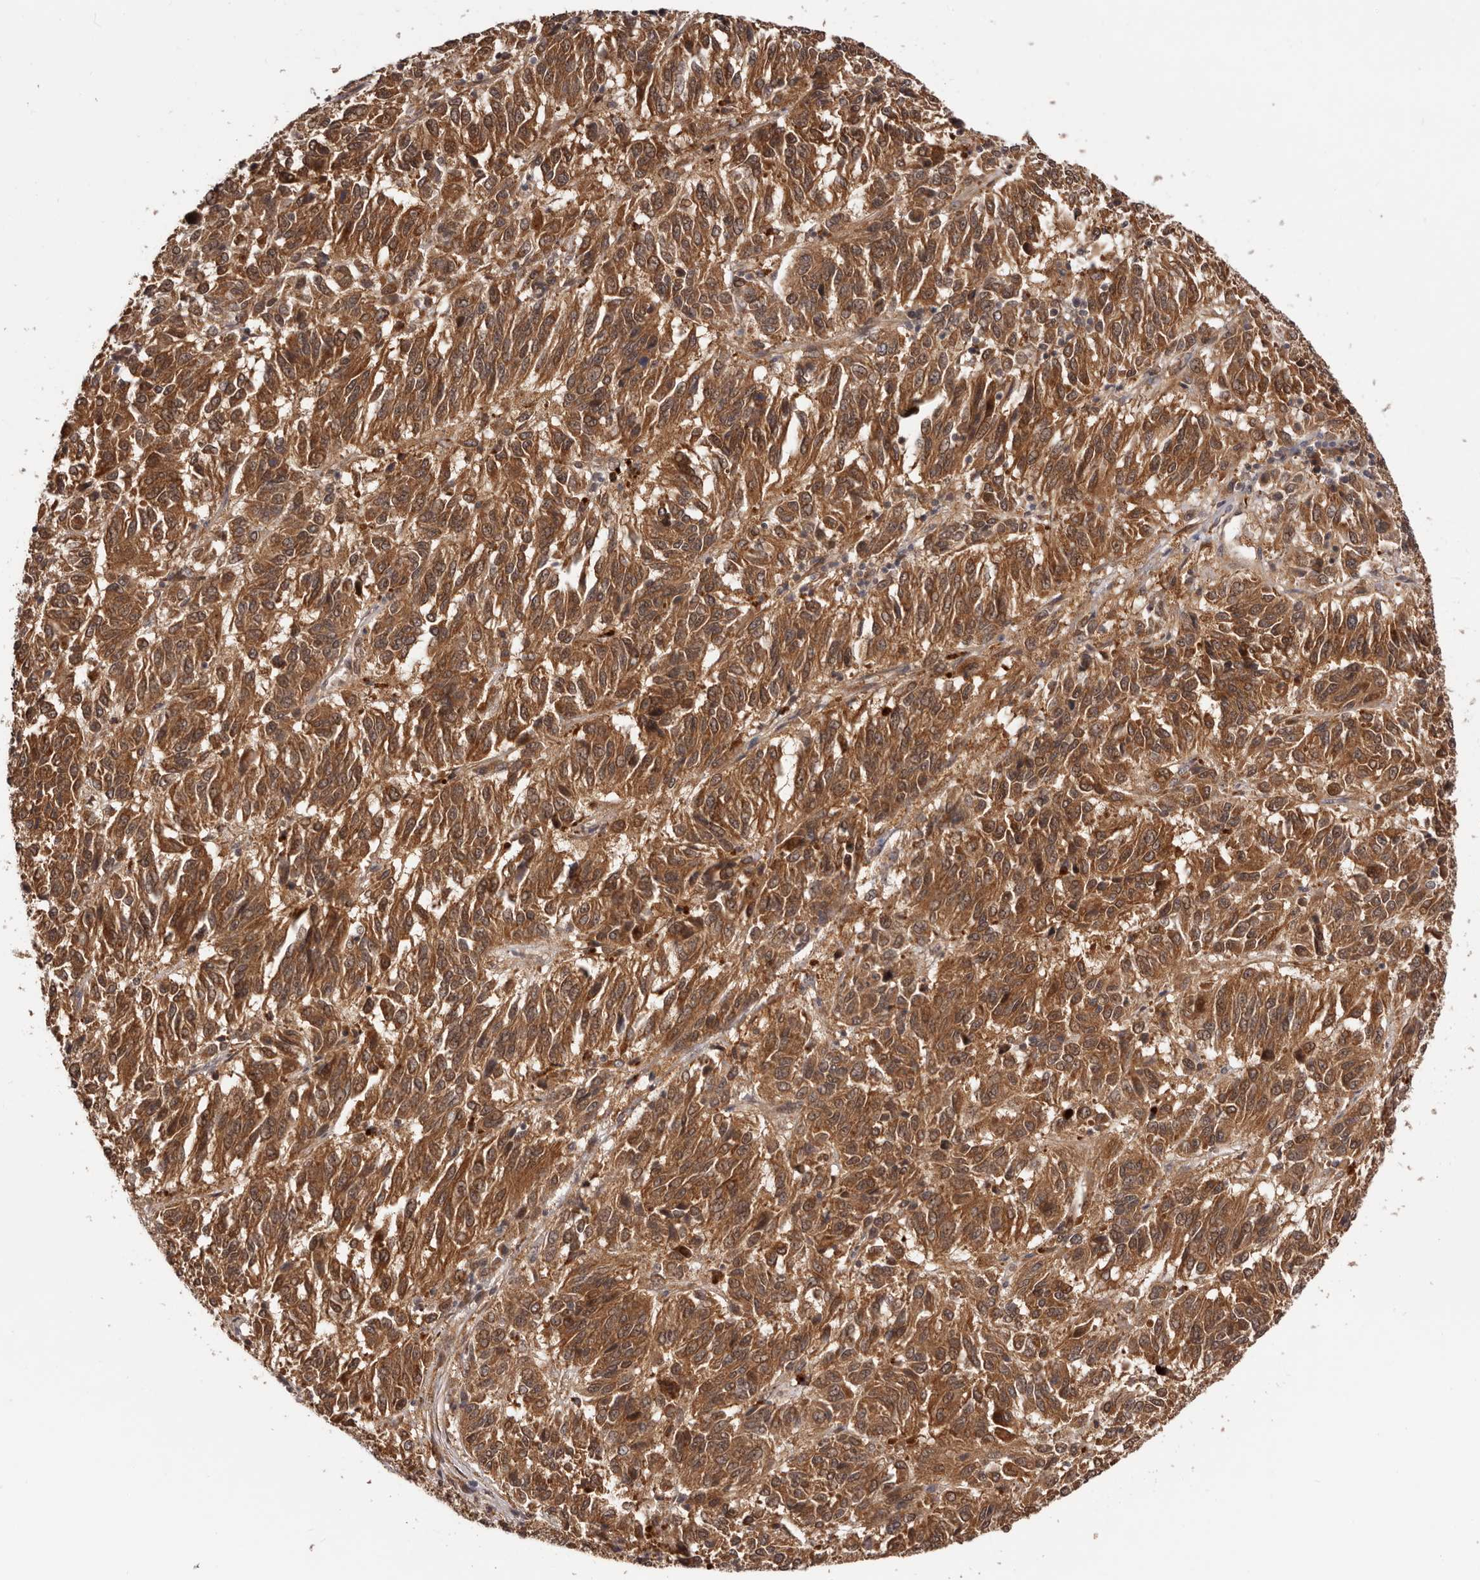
{"staining": {"intensity": "moderate", "quantity": ">75%", "location": "cytoplasmic/membranous"}, "tissue": "melanoma", "cell_type": "Tumor cells", "image_type": "cancer", "snomed": [{"axis": "morphology", "description": "Malignant melanoma, Metastatic site"}, {"axis": "topography", "description": "Lung"}], "caption": "This histopathology image reveals immunohistochemistry (IHC) staining of melanoma, with medium moderate cytoplasmic/membranous staining in approximately >75% of tumor cells.", "gene": "MDP1", "patient": {"sex": "male", "age": 64}}